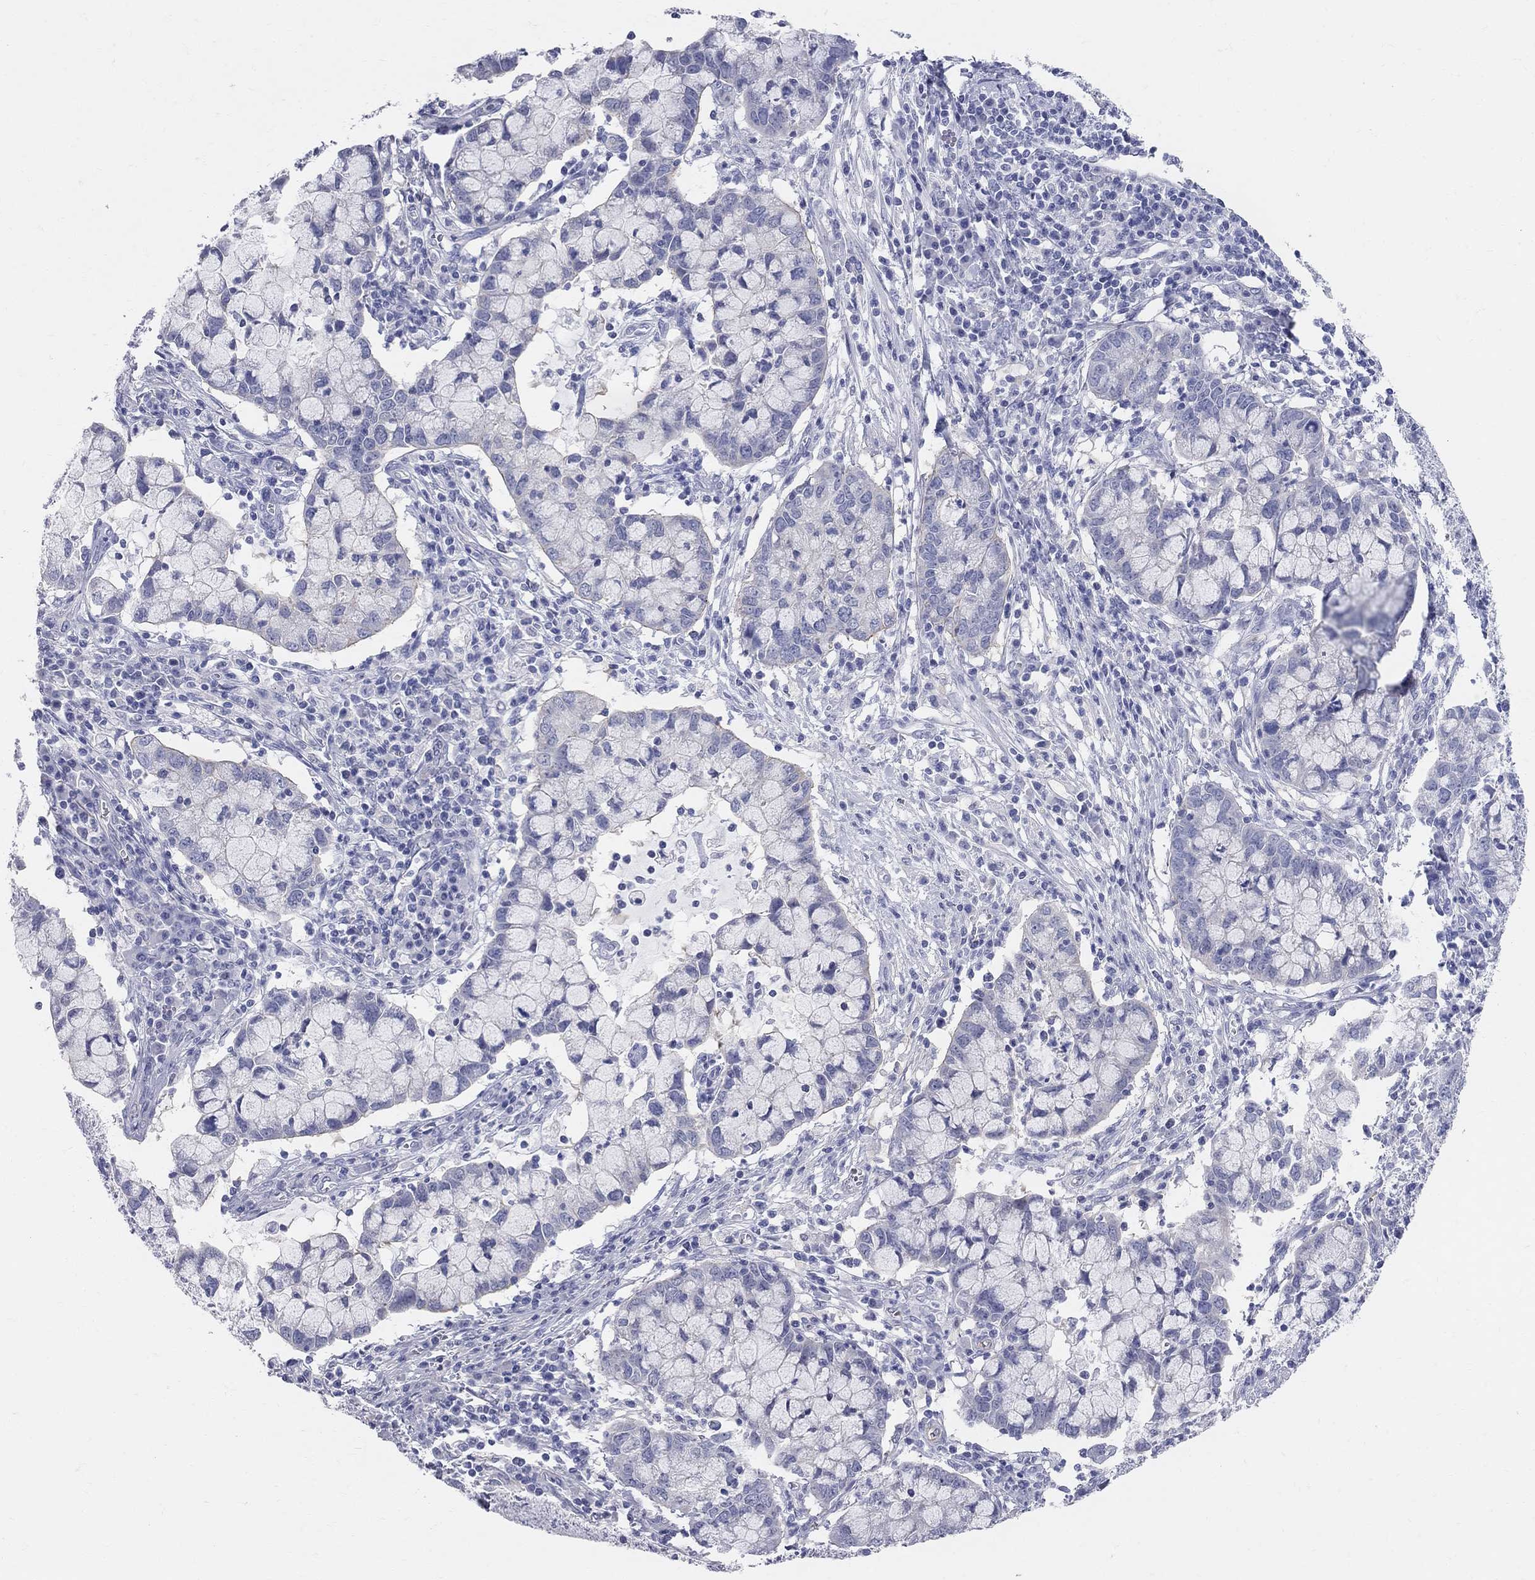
{"staining": {"intensity": "negative", "quantity": "none", "location": "none"}, "tissue": "cervical cancer", "cell_type": "Tumor cells", "image_type": "cancer", "snomed": [{"axis": "morphology", "description": "Adenocarcinoma, NOS"}, {"axis": "topography", "description": "Cervix"}], "caption": "Immunohistochemical staining of human cervical adenocarcinoma shows no significant expression in tumor cells. The staining was performed using DAB (3,3'-diaminobenzidine) to visualize the protein expression in brown, while the nuclei were stained in blue with hematoxylin (Magnification: 20x).", "gene": "AOX1", "patient": {"sex": "female", "age": 40}}